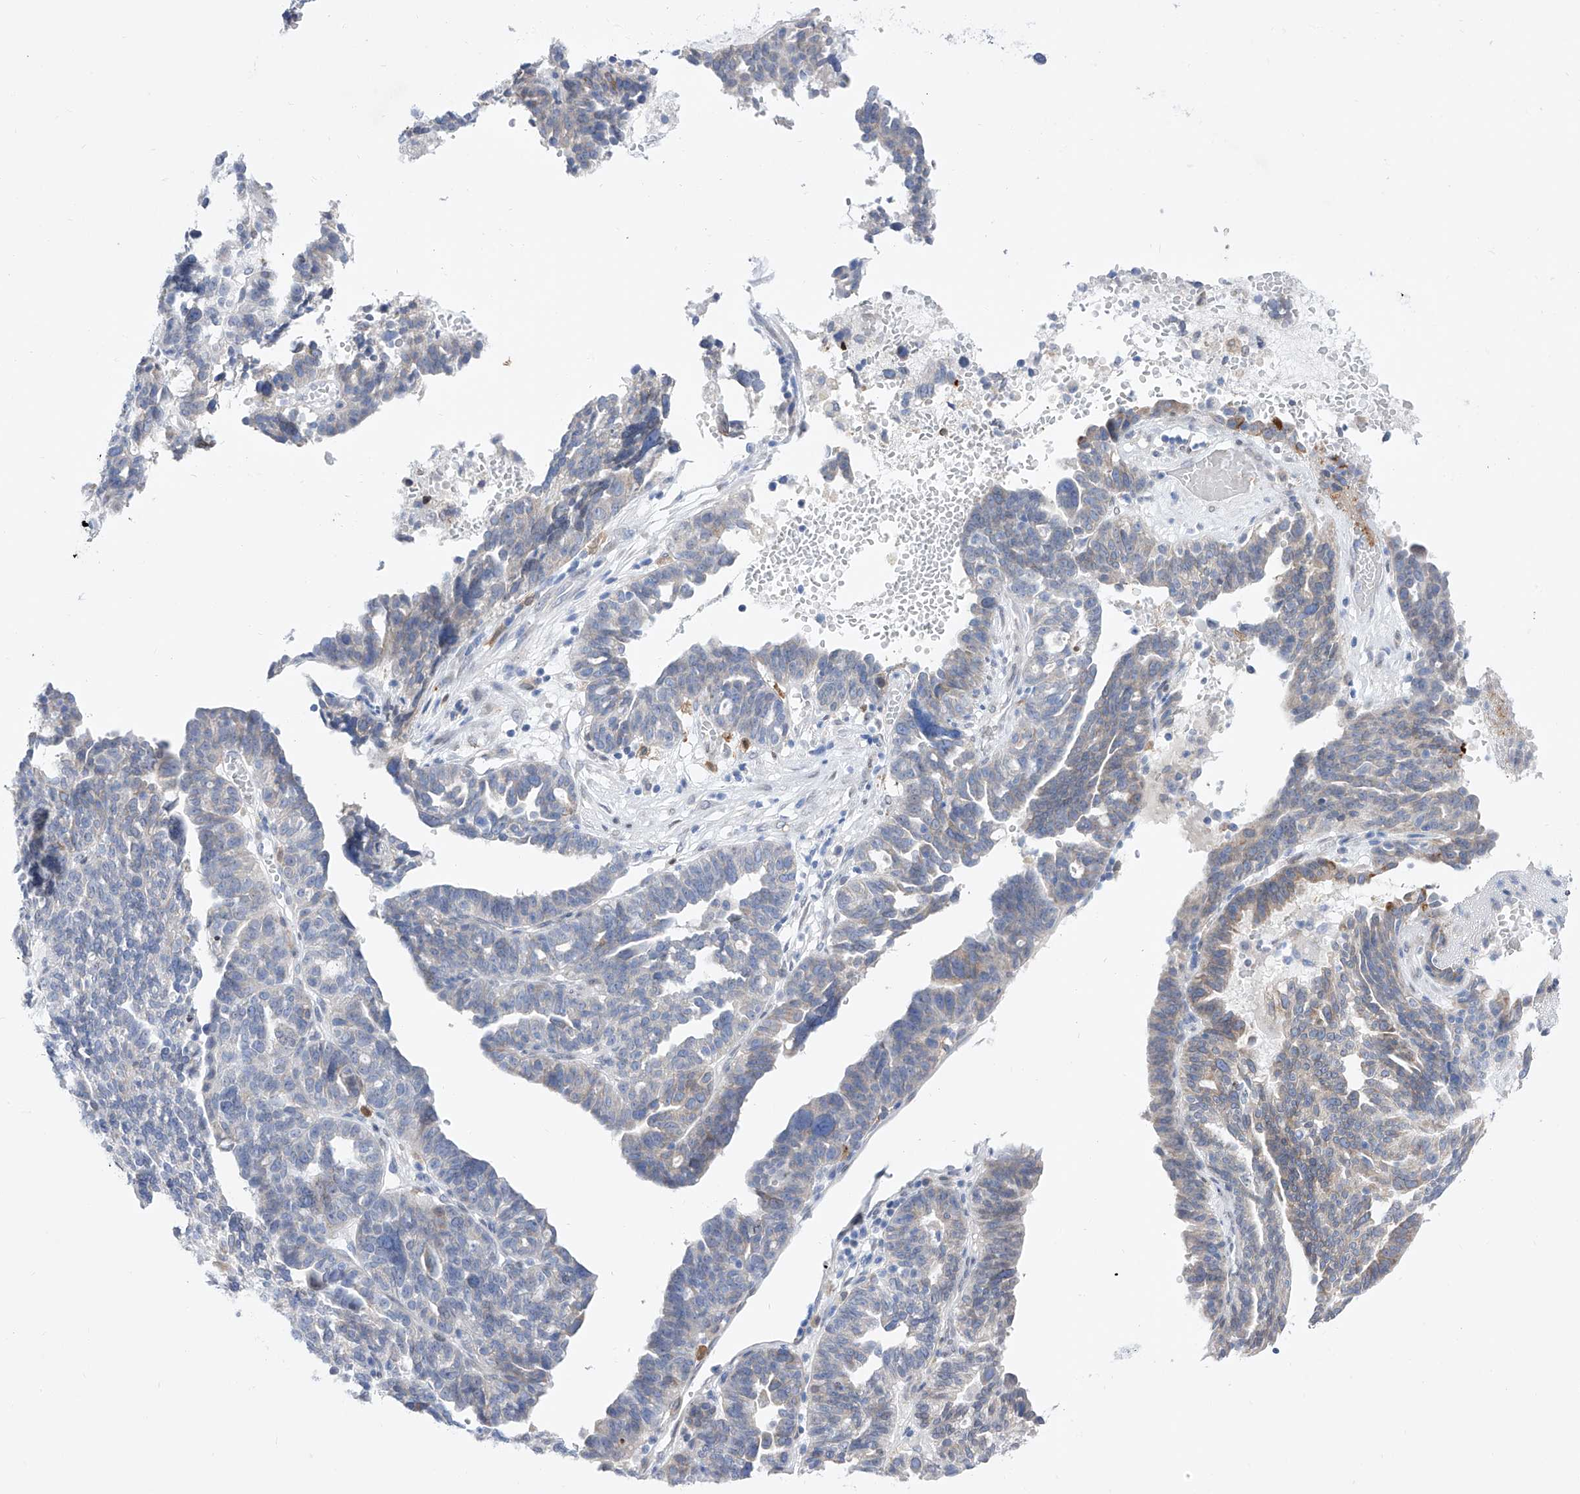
{"staining": {"intensity": "negative", "quantity": "none", "location": "none"}, "tissue": "ovarian cancer", "cell_type": "Tumor cells", "image_type": "cancer", "snomed": [{"axis": "morphology", "description": "Cystadenocarcinoma, serous, NOS"}, {"axis": "topography", "description": "Ovary"}], "caption": "High power microscopy image of an IHC histopathology image of ovarian serous cystadenocarcinoma, revealing no significant staining in tumor cells.", "gene": "LCLAT1", "patient": {"sex": "female", "age": 59}}